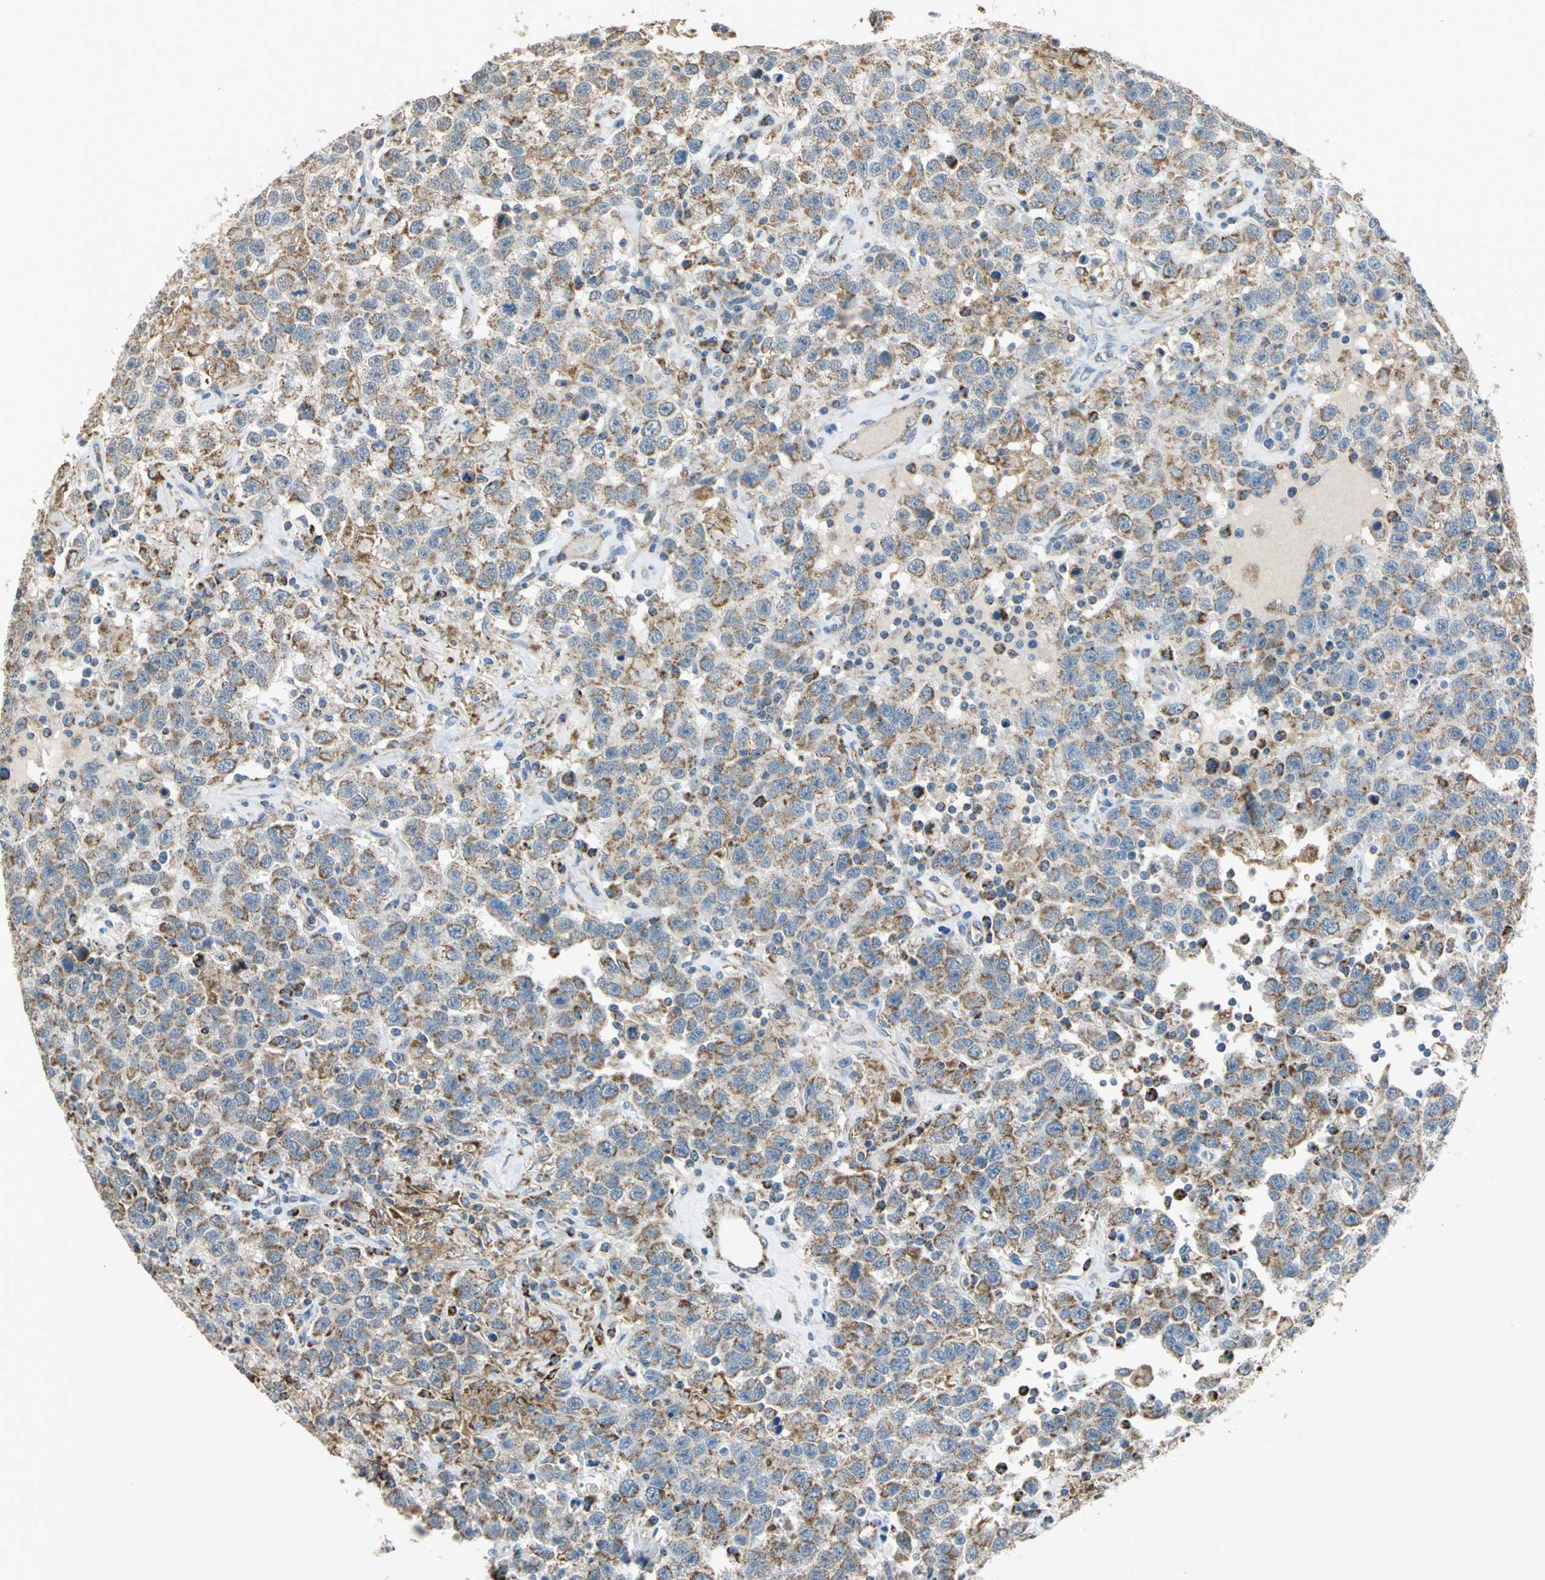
{"staining": {"intensity": "strong", "quantity": ">75%", "location": "cytoplasmic/membranous"}, "tissue": "testis cancer", "cell_type": "Tumor cells", "image_type": "cancer", "snomed": [{"axis": "morphology", "description": "Seminoma, NOS"}, {"axis": "topography", "description": "Testis"}], "caption": "Seminoma (testis) stained with a protein marker shows strong staining in tumor cells.", "gene": "NDUFB5", "patient": {"sex": "male", "age": 41}}